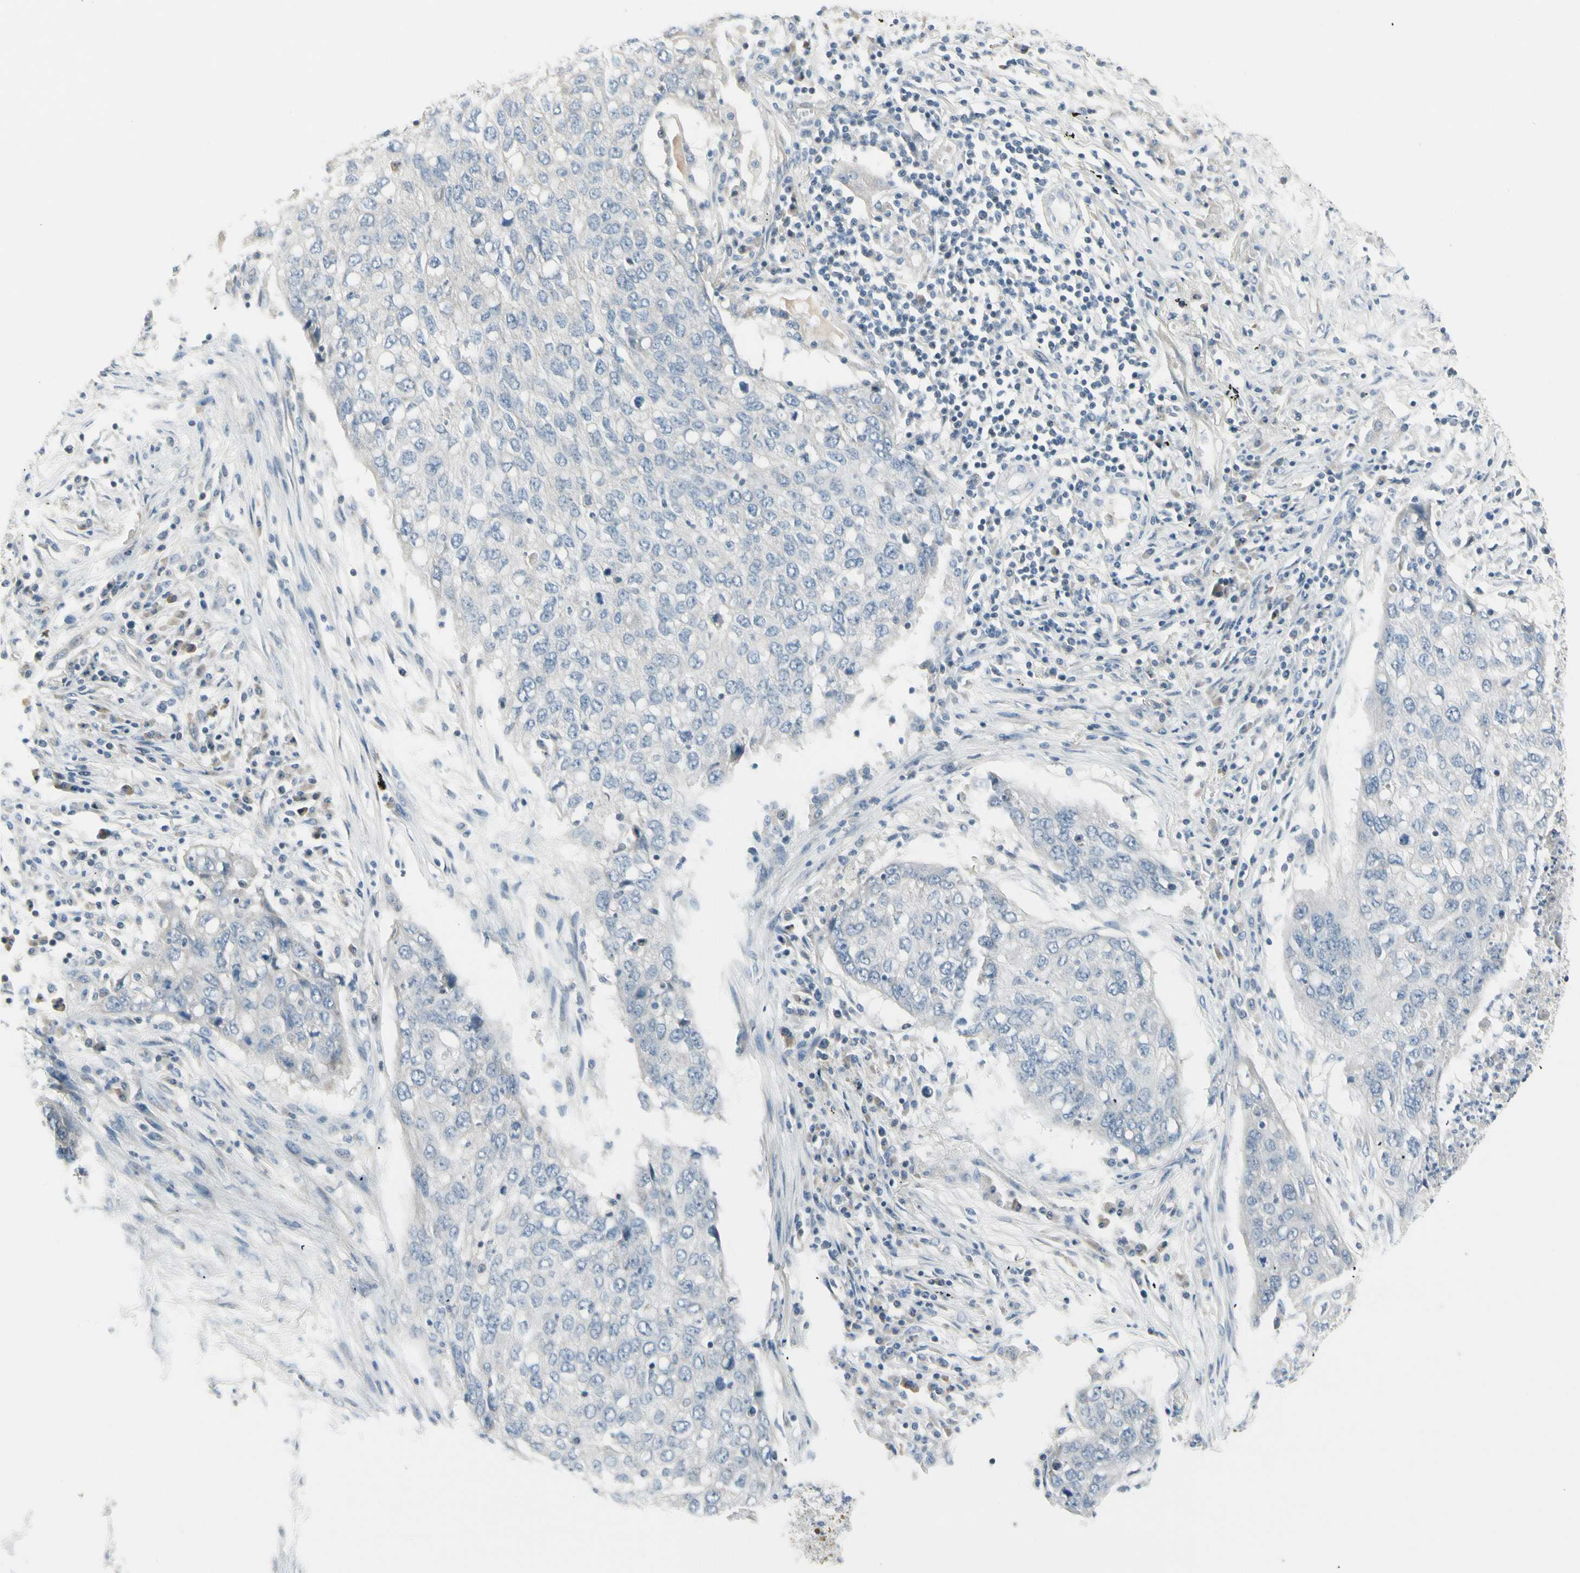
{"staining": {"intensity": "negative", "quantity": "none", "location": "none"}, "tissue": "lung cancer", "cell_type": "Tumor cells", "image_type": "cancer", "snomed": [{"axis": "morphology", "description": "Squamous cell carcinoma, NOS"}, {"axis": "topography", "description": "Lung"}], "caption": "High magnification brightfield microscopy of squamous cell carcinoma (lung) stained with DAB (3,3'-diaminobenzidine) (brown) and counterstained with hematoxylin (blue): tumor cells show no significant expression.", "gene": "CYP2E1", "patient": {"sex": "female", "age": 63}}